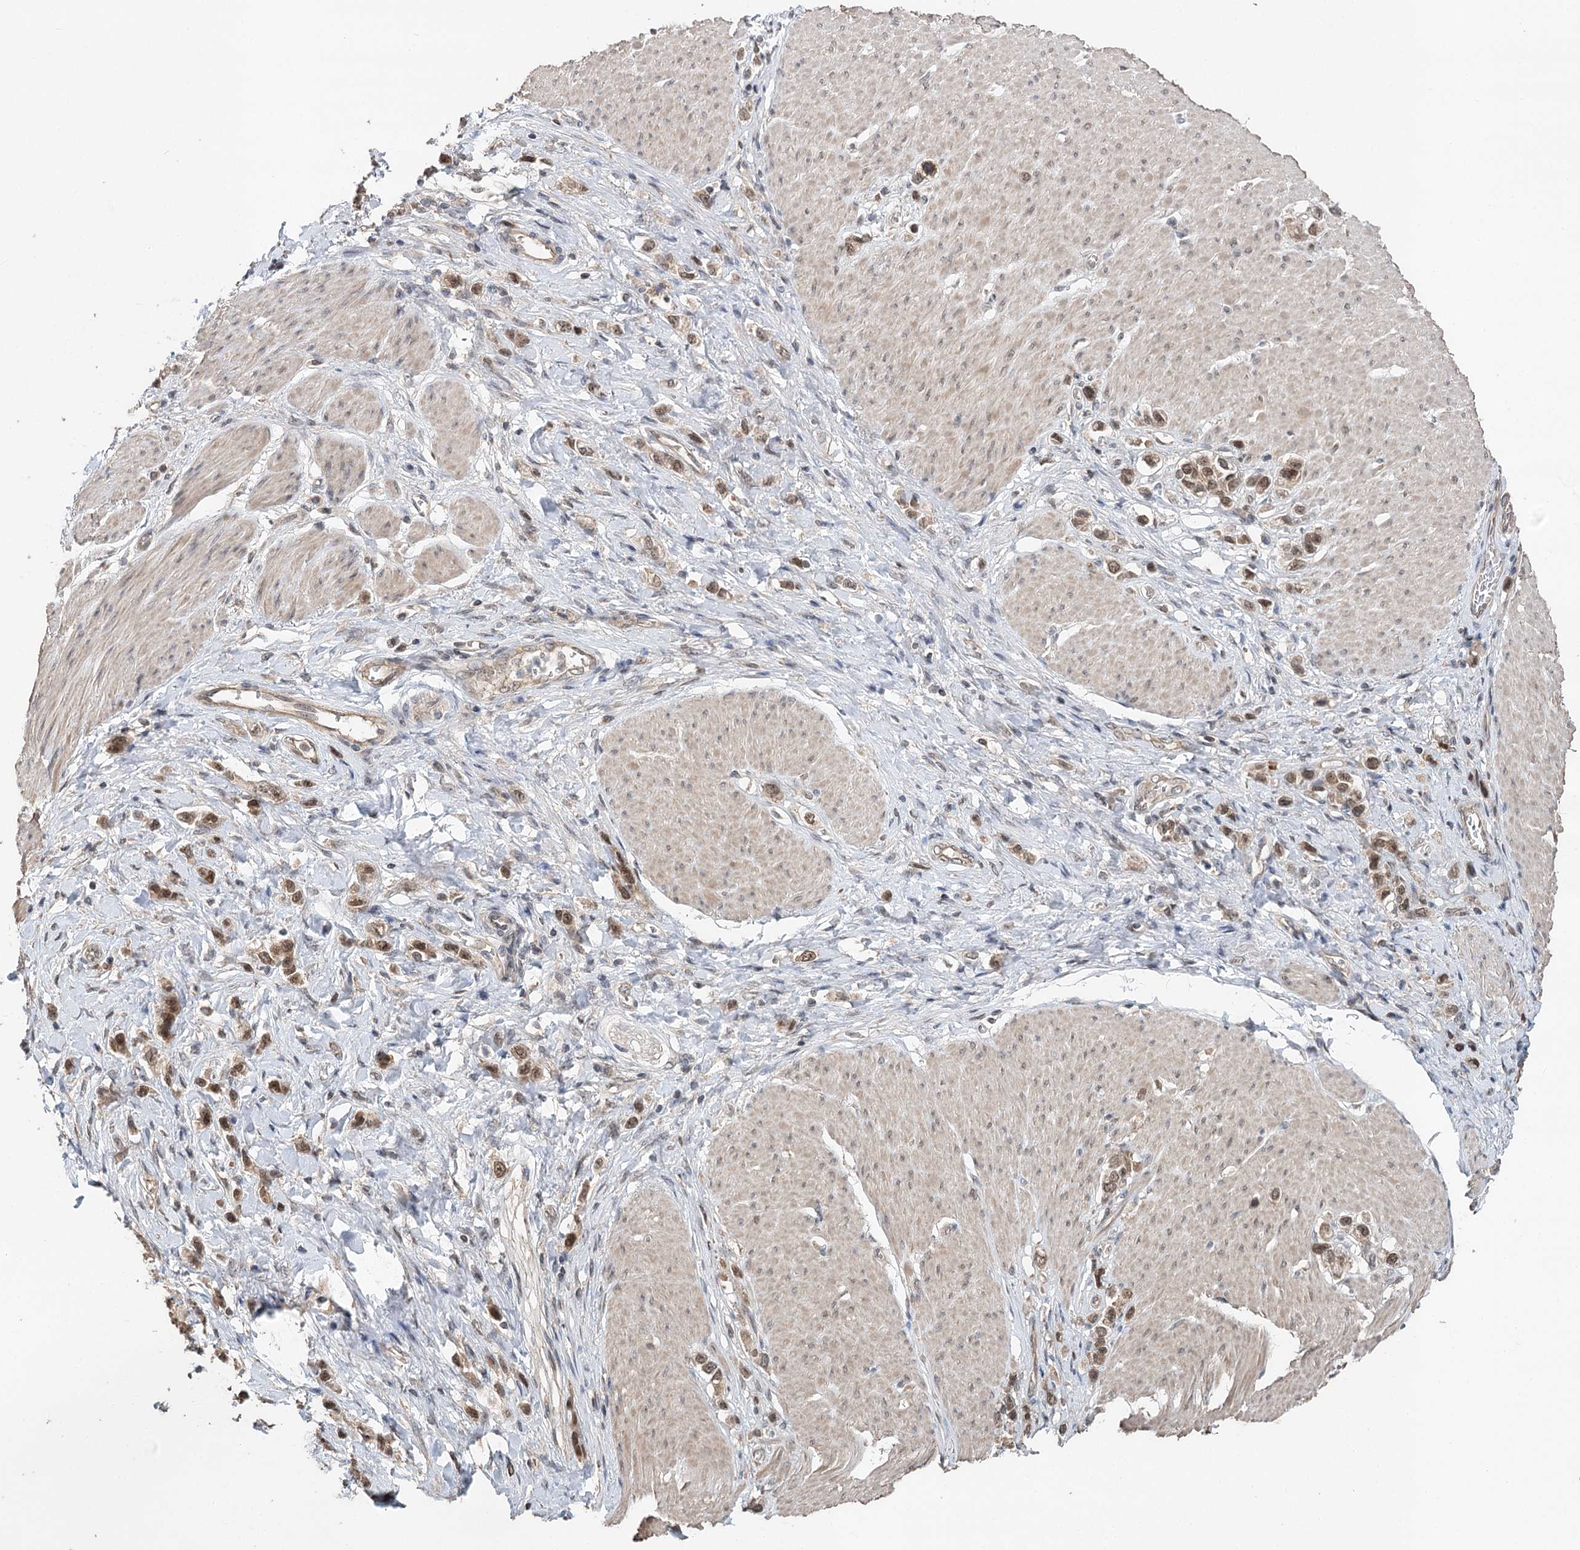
{"staining": {"intensity": "moderate", "quantity": ">75%", "location": "cytoplasmic/membranous,nuclear"}, "tissue": "stomach cancer", "cell_type": "Tumor cells", "image_type": "cancer", "snomed": [{"axis": "morphology", "description": "Normal tissue, NOS"}, {"axis": "morphology", "description": "Adenocarcinoma, NOS"}, {"axis": "topography", "description": "Stomach, upper"}, {"axis": "topography", "description": "Stomach"}], "caption": "This photomicrograph reveals stomach cancer stained with immunohistochemistry (IHC) to label a protein in brown. The cytoplasmic/membranous and nuclear of tumor cells show moderate positivity for the protein. Nuclei are counter-stained blue.", "gene": "NOPCHAP1", "patient": {"sex": "female", "age": 65}}